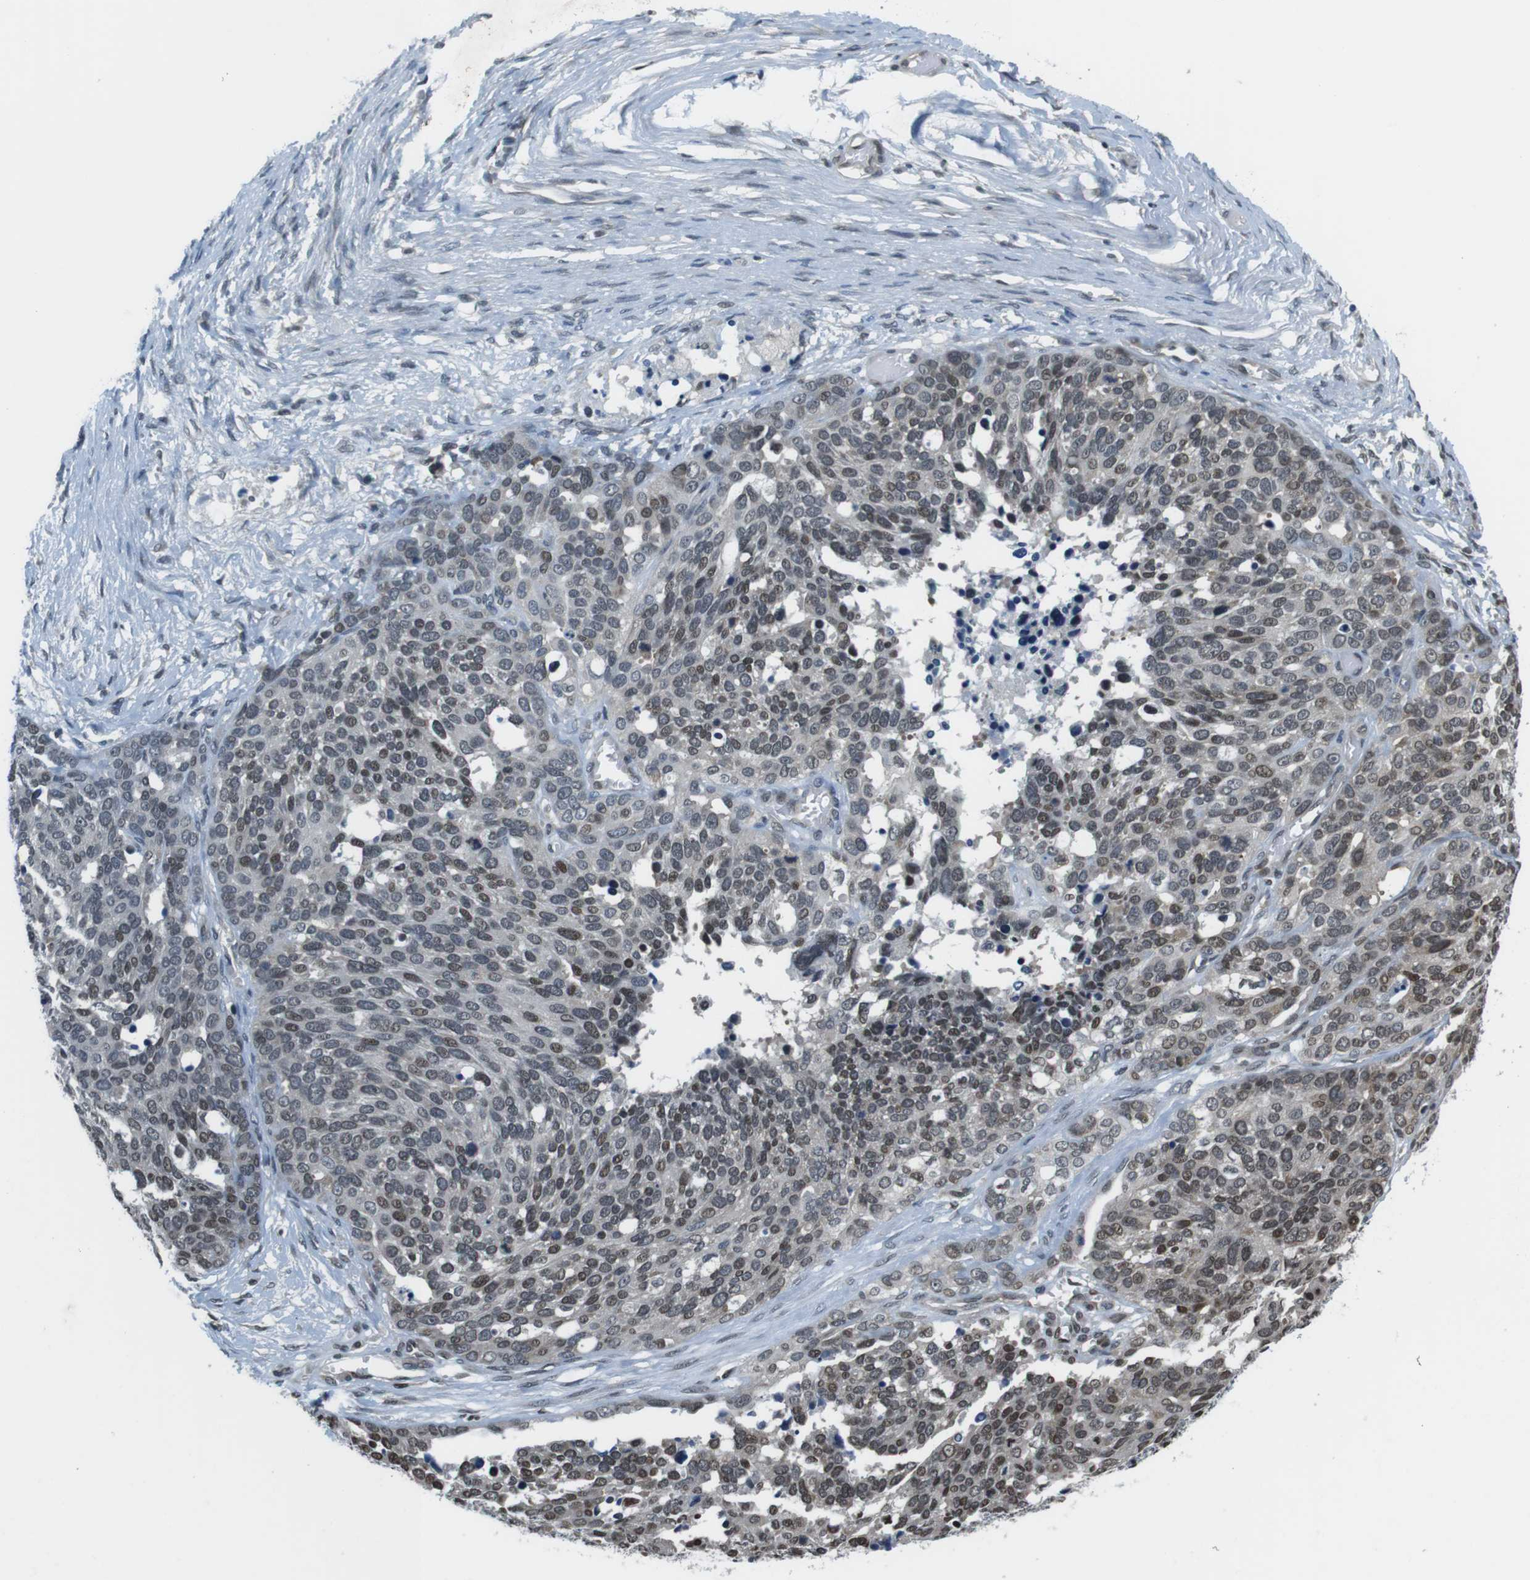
{"staining": {"intensity": "weak", "quantity": "25%-75%", "location": "nuclear"}, "tissue": "ovarian cancer", "cell_type": "Tumor cells", "image_type": "cancer", "snomed": [{"axis": "morphology", "description": "Cystadenocarcinoma, serous, NOS"}, {"axis": "topography", "description": "Ovary"}], "caption": "High-power microscopy captured an immunohistochemistry micrograph of ovarian cancer (serous cystadenocarcinoma), revealing weak nuclear staining in about 25%-75% of tumor cells. (Brightfield microscopy of DAB IHC at high magnification).", "gene": "NEK4", "patient": {"sex": "female", "age": 44}}